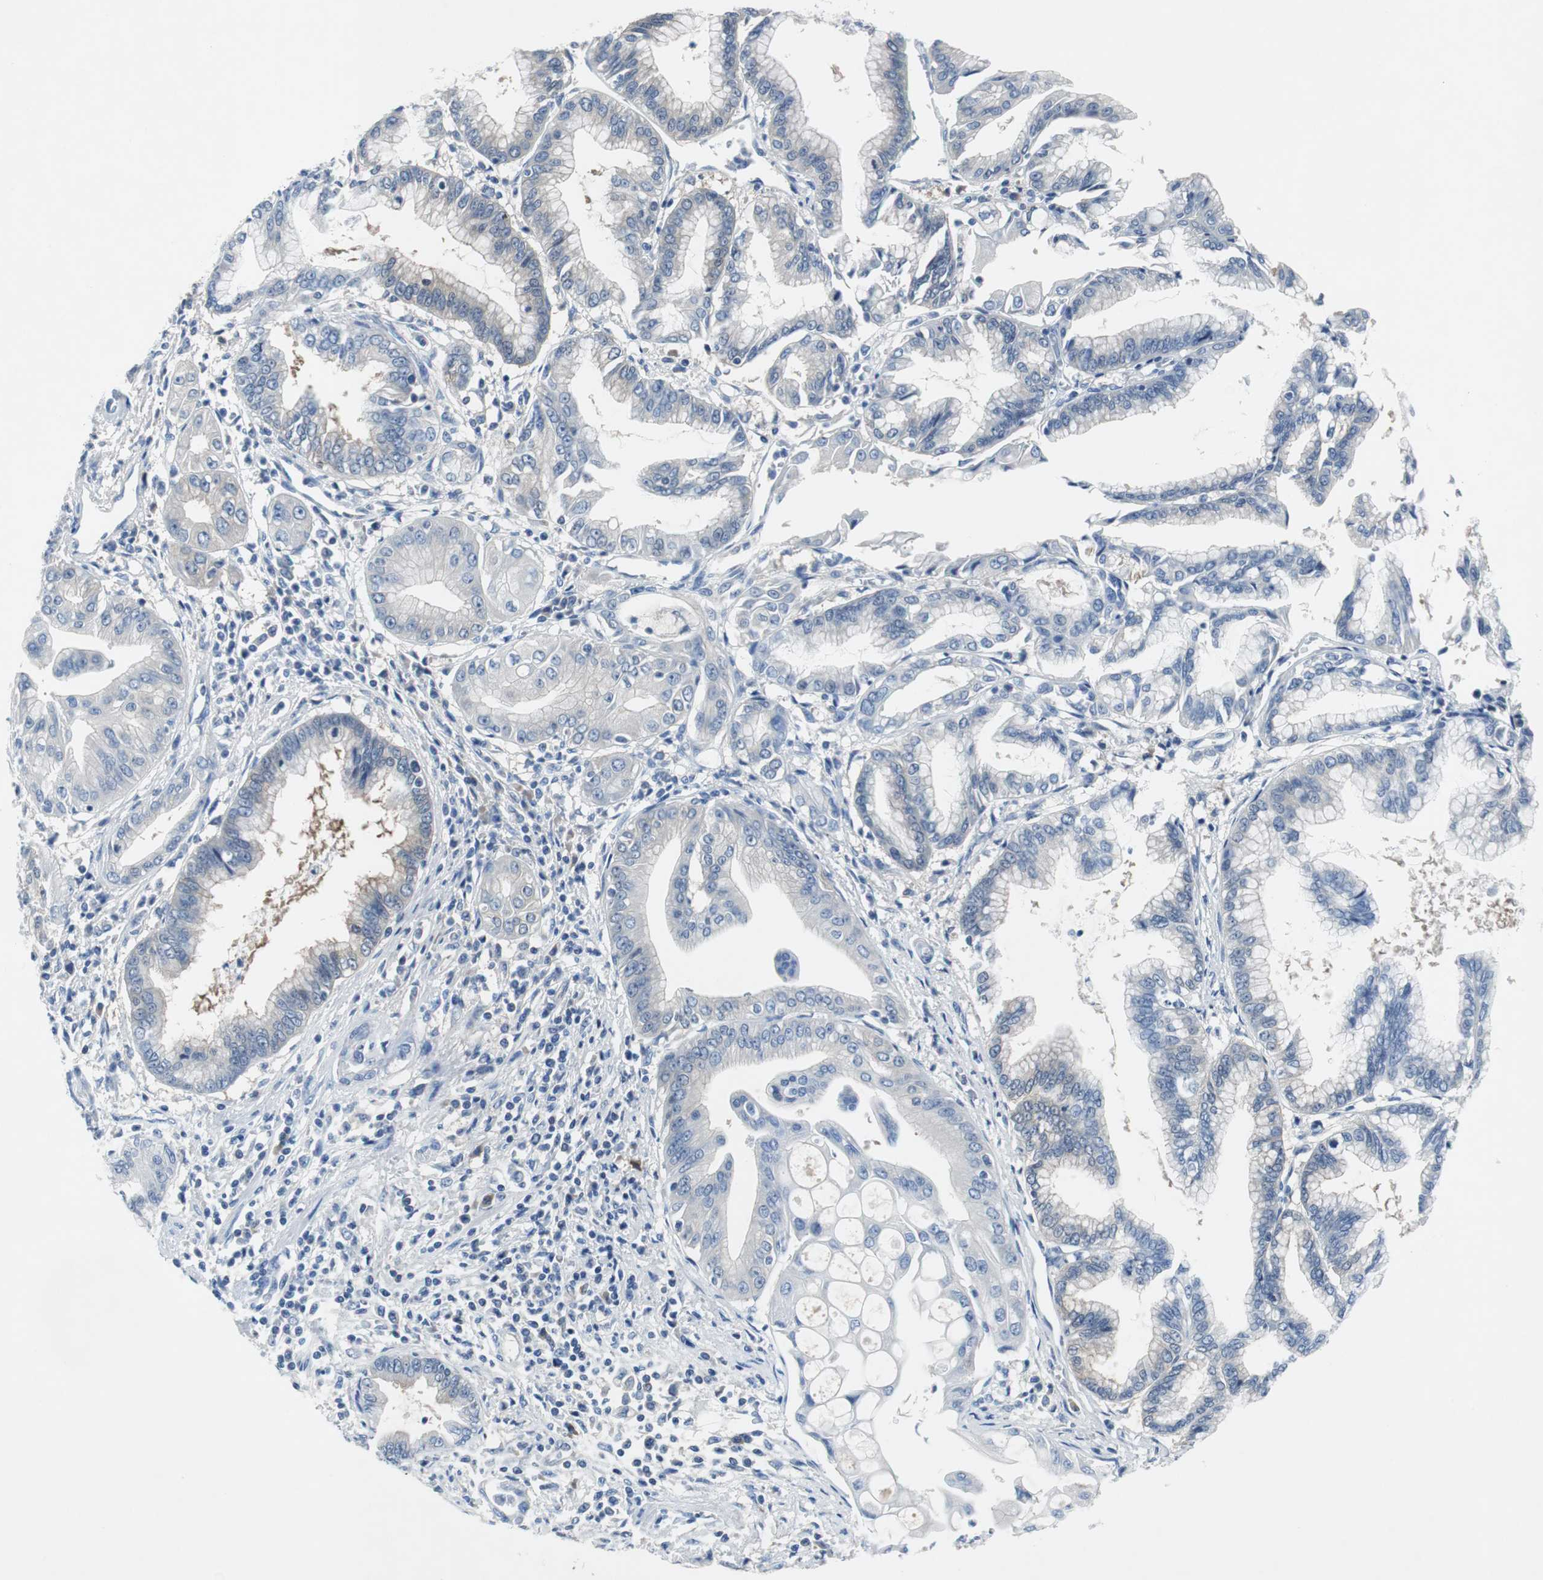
{"staining": {"intensity": "negative", "quantity": "none", "location": "none"}, "tissue": "pancreatic cancer", "cell_type": "Tumor cells", "image_type": "cancer", "snomed": [{"axis": "morphology", "description": "Adenocarcinoma, NOS"}, {"axis": "topography", "description": "Pancreas"}], "caption": "Micrograph shows no significant protein positivity in tumor cells of pancreatic cancer (adenocarcinoma).", "gene": "EEF2K", "patient": {"sex": "female", "age": 64}}